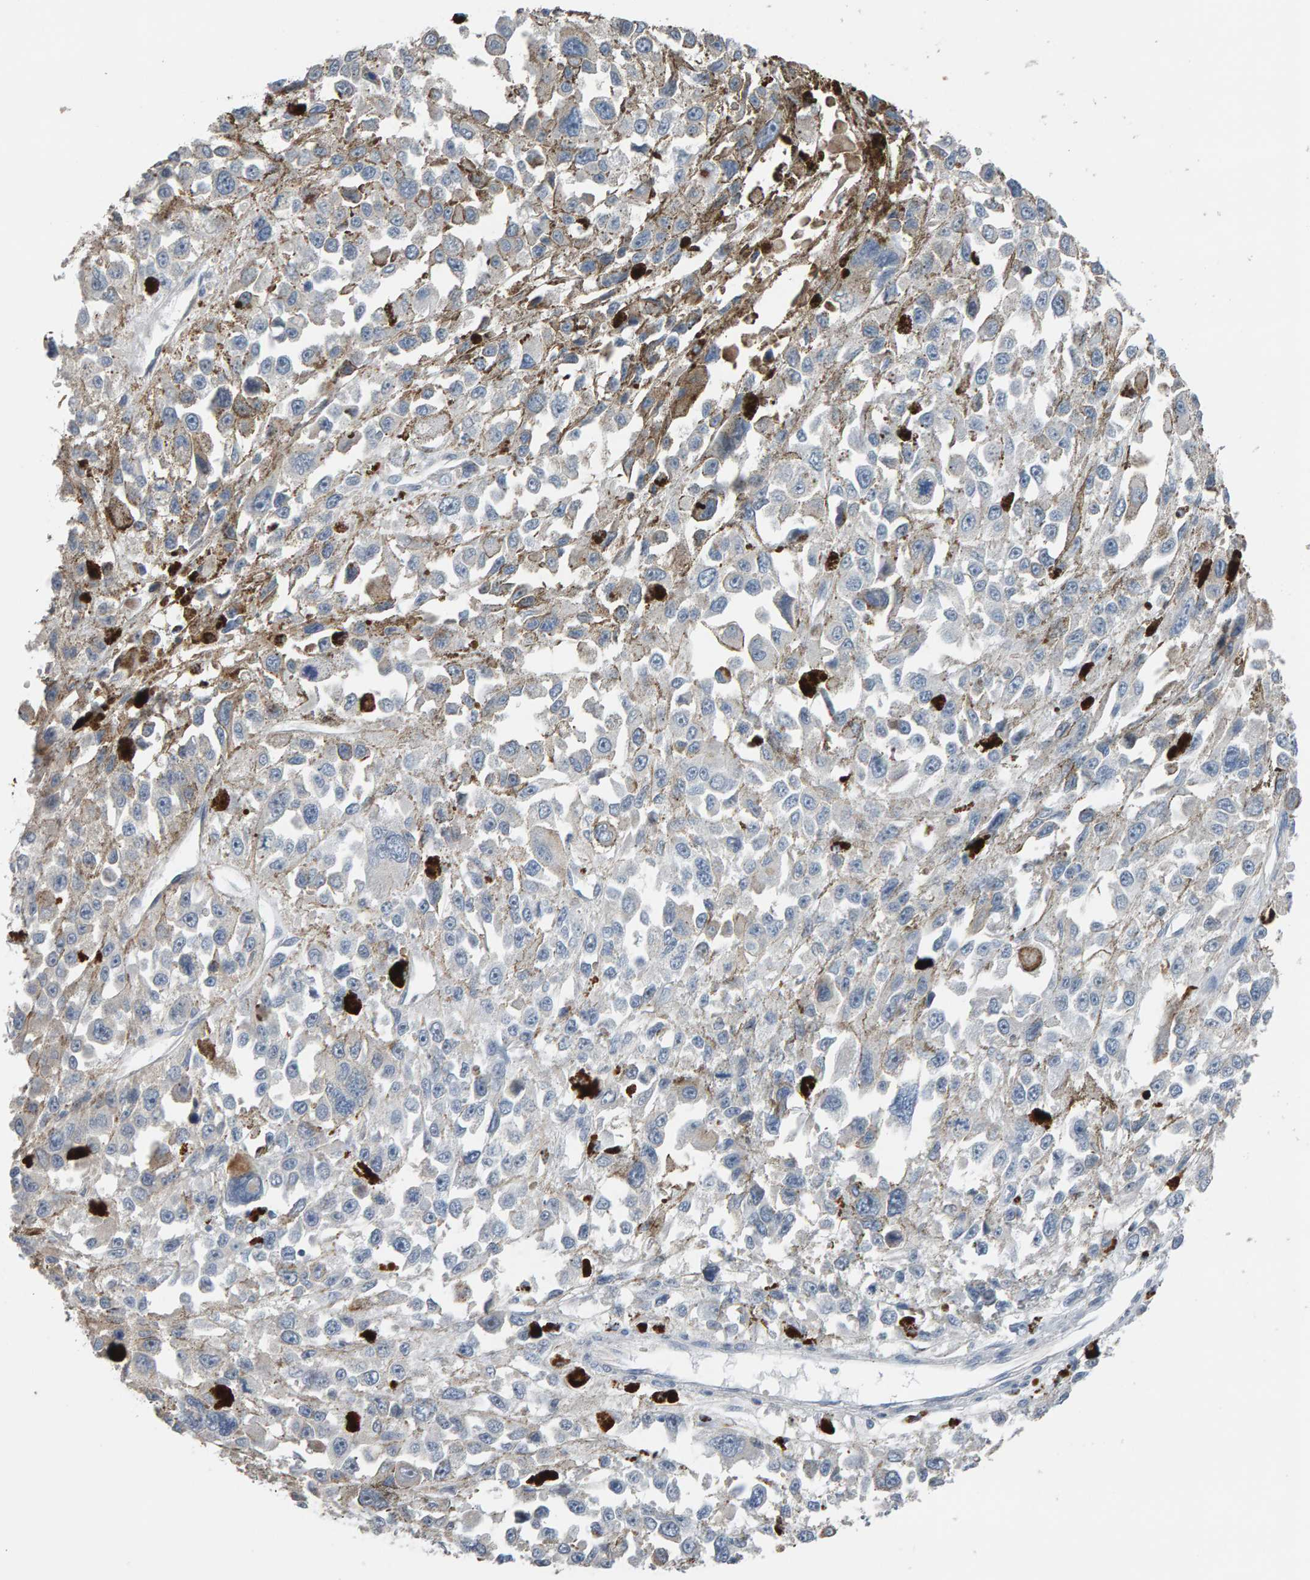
{"staining": {"intensity": "negative", "quantity": "none", "location": "none"}, "tissue": "melanoma", "cell_type": "Tumor cells", "image_type": "cancer", "snomed": [{"axis": "morphology", "description": "Malignant melanoma, Metastatic site"}, {"axis": "topography", "description": "Lymph node"}], "caption": "Micrograph shows no protein positivity in tumor cells of malignant melanoma (metastatic site) tissue. (DAB immunohistochemistry with hematoxylin counter stain).", "gene": "IPPK", "patient": {"sex": "male", "age": 59}}